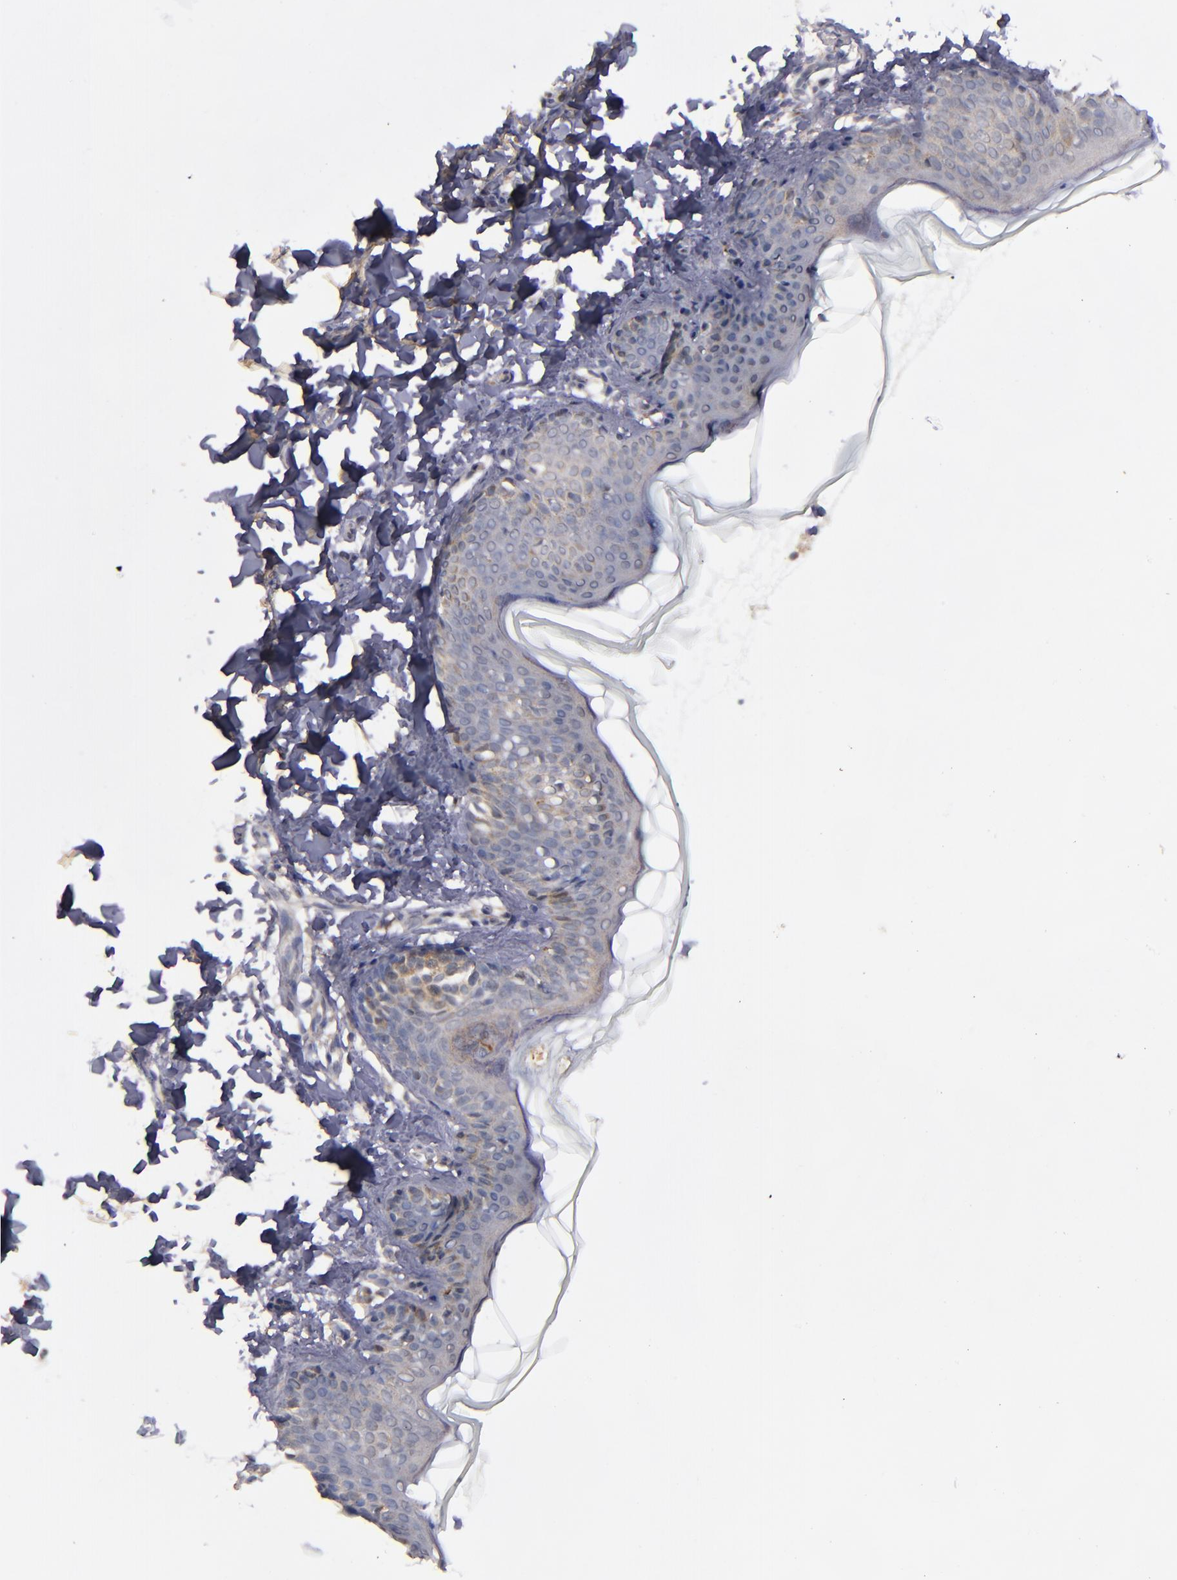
{"staining": {"intensity": "negative", "quantity": "none", "location": "none"}, "tissue": "skin", "cell_type": "Fibroblasts", "image_type": "normal", "snomed": [{"axis": "morphology", "description": "Normal tissue, NOS"}, {"axis": "topography", "description": "Skin"}], "caption": "A histopathology image of human skin is negative for staining in fibroblasts. (DAB (3,3'-diaminobenzidine) immunohistochemistry (IHC), high magnification).", "gene": "ZFYVE1", "patient": {"sex": "female", "age": 4}}